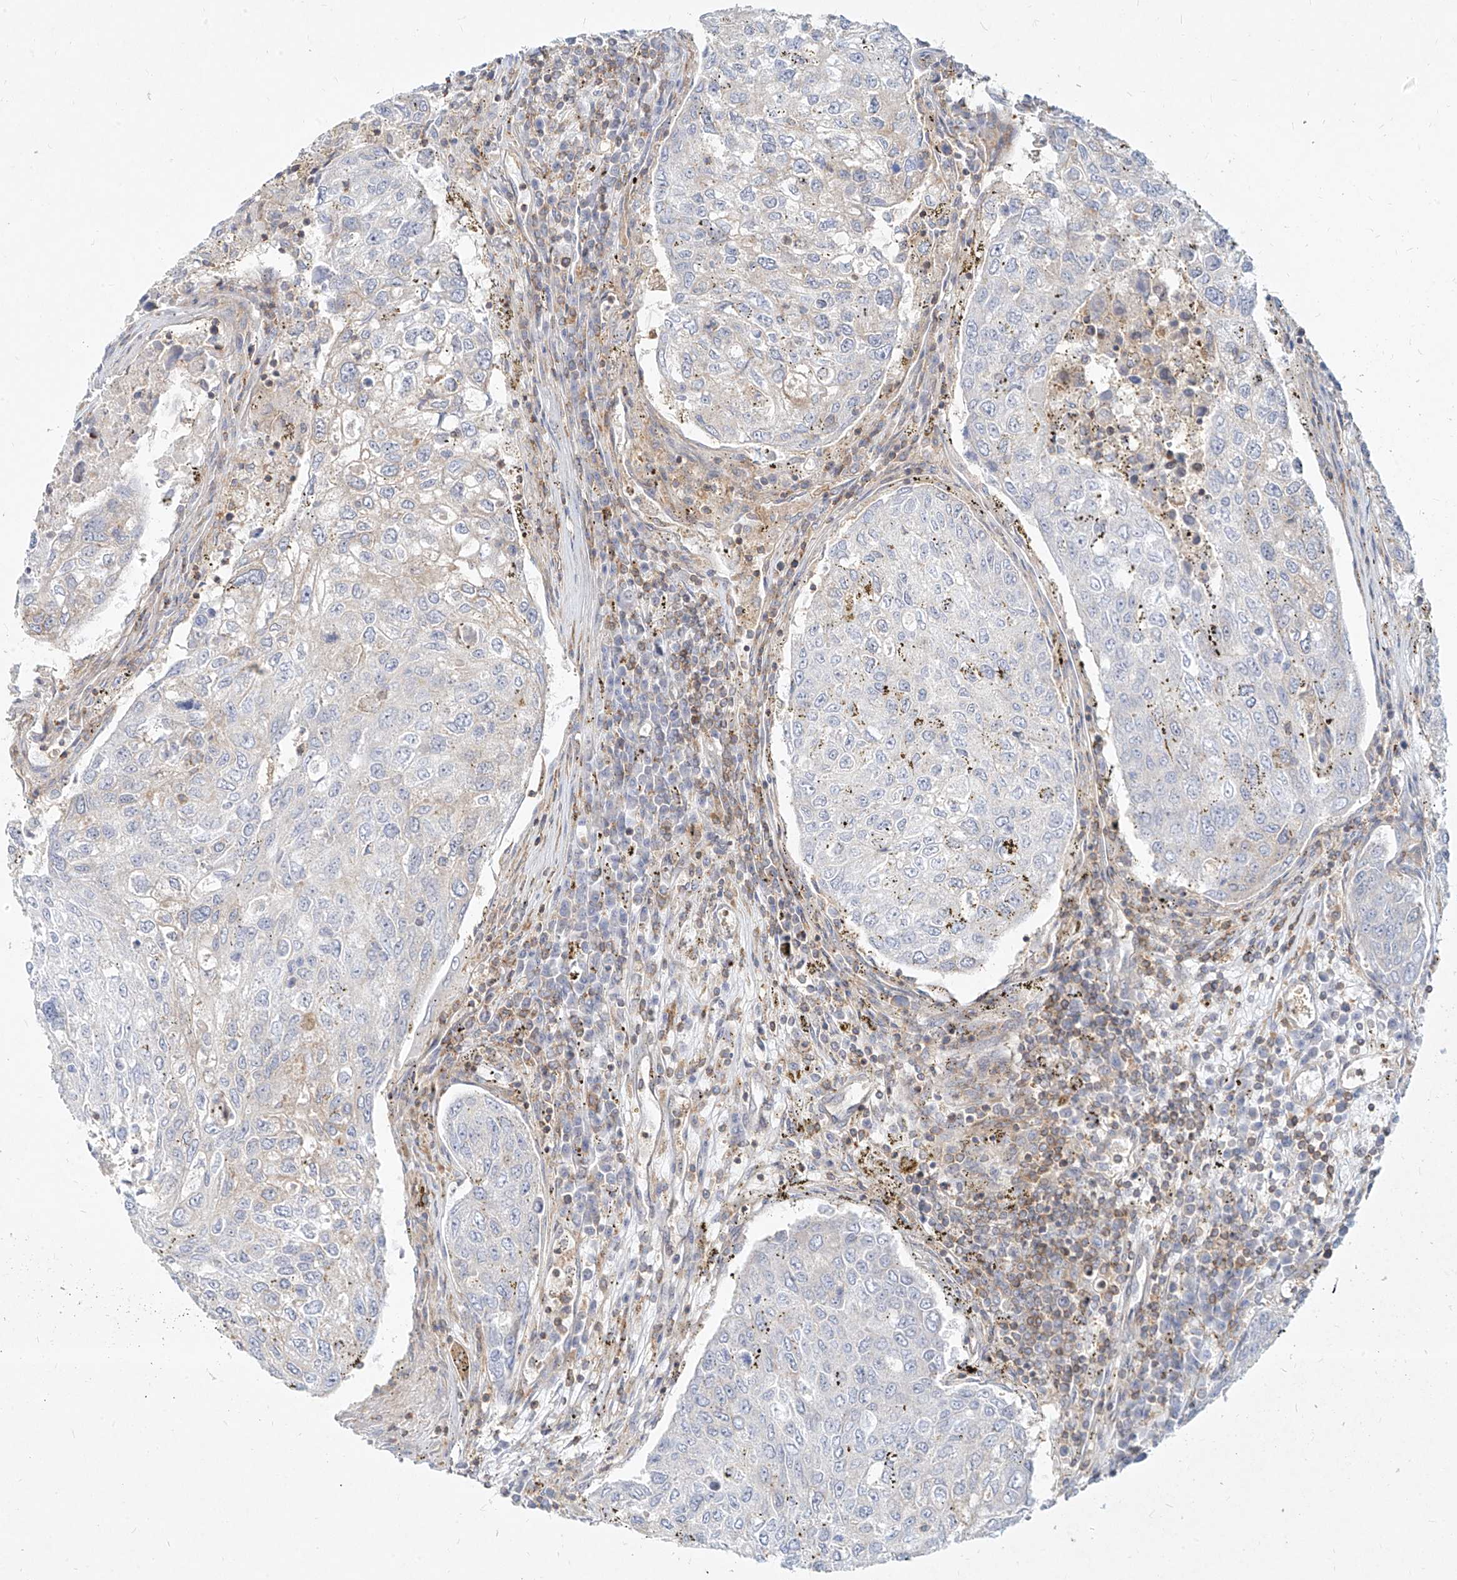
{"staining": {"intensity": "weak", "quantity": "<25%", "location": "cytoplasmic/membranous"}, "tissue": "urothelial cancer", "cell_type": "Tumor cells", "image_type": "cancer", "snomed": [{"axis": "morphology", "description": "Urothelial carcinoma, High grade"}, {"axis": "topography", "description": "Lymph node"}, {"axis": "topography", "description": "Urinary bladder"}], "caption": "This is an immunohistochemistry photomicrograph of urothelial cancer. There is no positivity in tumor cells.", "gene": "SLC2A12", "patient": {"sex": "male", "age": 51}}